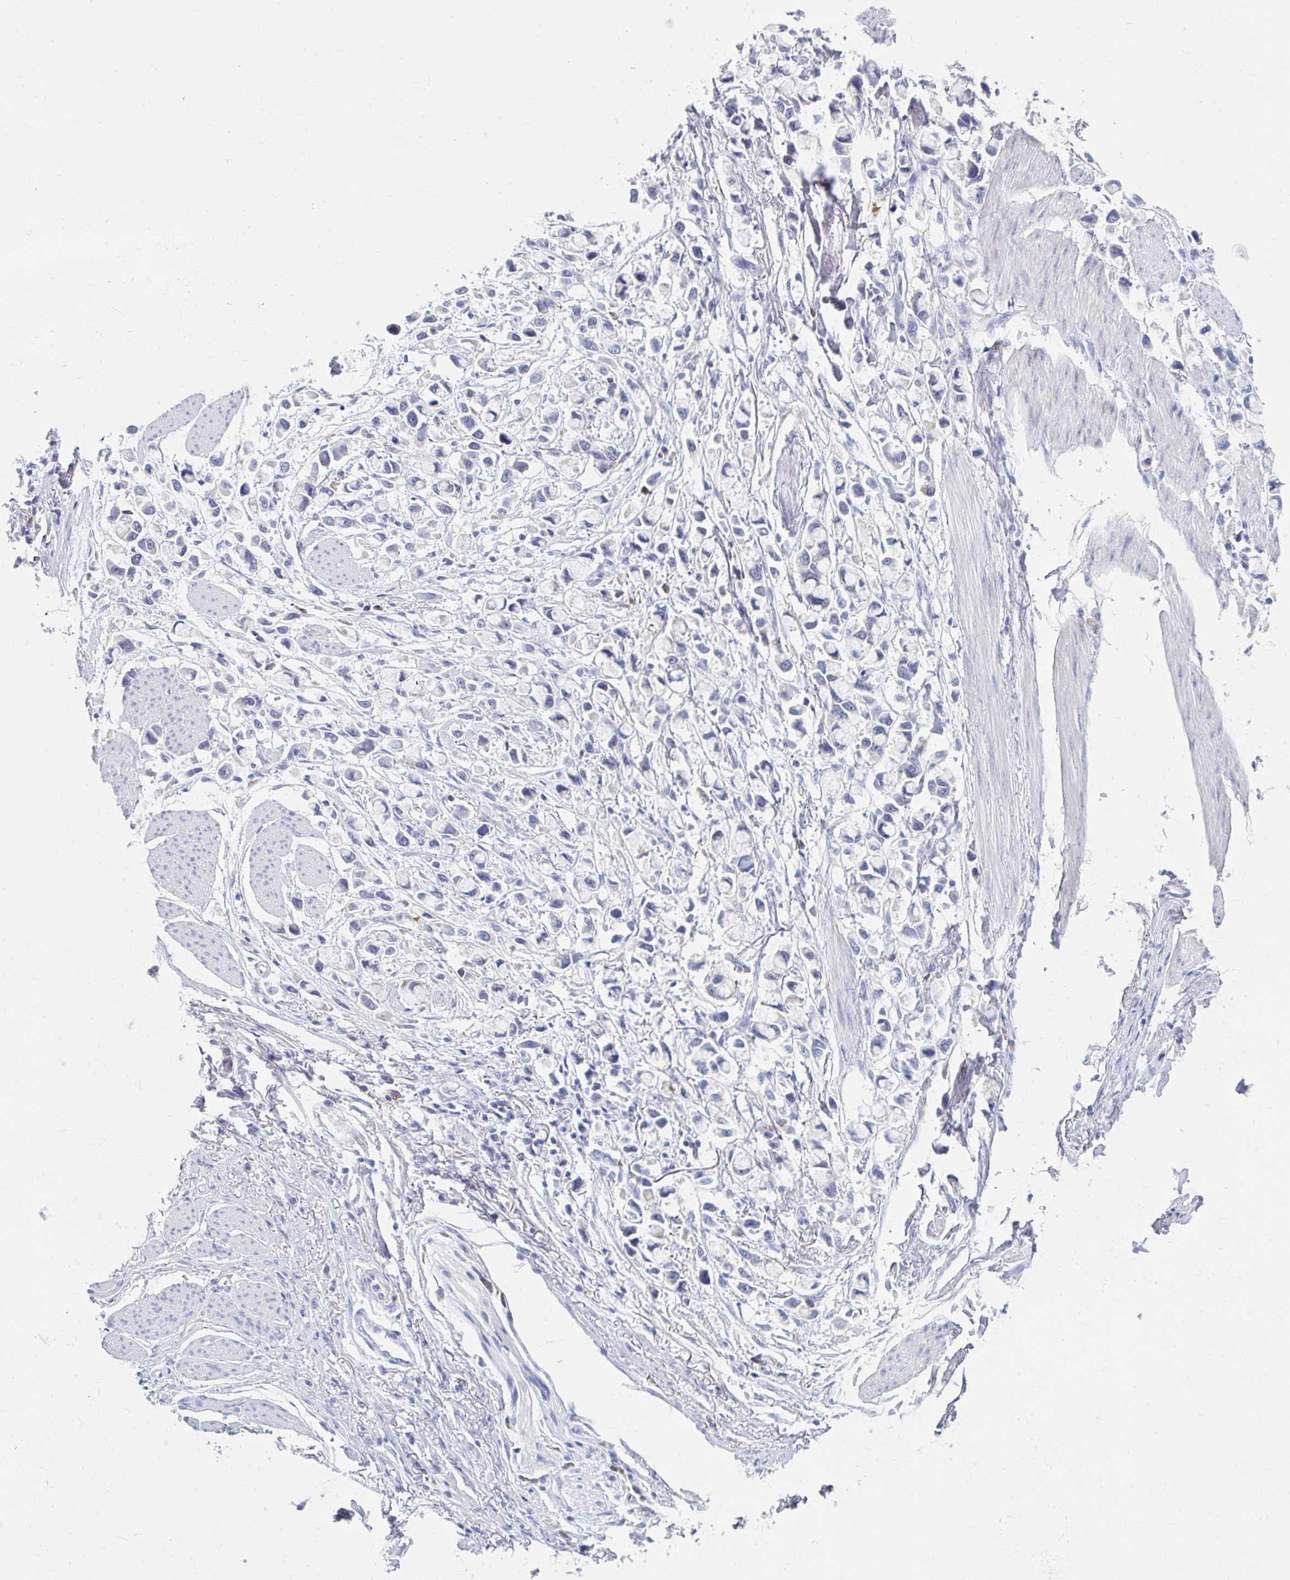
{"staining": {"intensity": "negative", "quantity": "none", "location": "none"}, "tissue": "stomach cancer", "cell_type": "Tumor cells", "image_type": "cancer", "snomed": [{"axis": "morphology", "description": "Adenocarcinoma, NOS"}, {"axis": "topography", "description": "Stomach"}], "caption": "Immunohistochemistry (IHC) histopathology image of neoplastic tissue: adenocarcinoma (stomach) stained with DAB demonstrates no significant protein staining in tumor cells.", "gene": "MYLK2", "patient": {"sex": "female", "age": 81}}